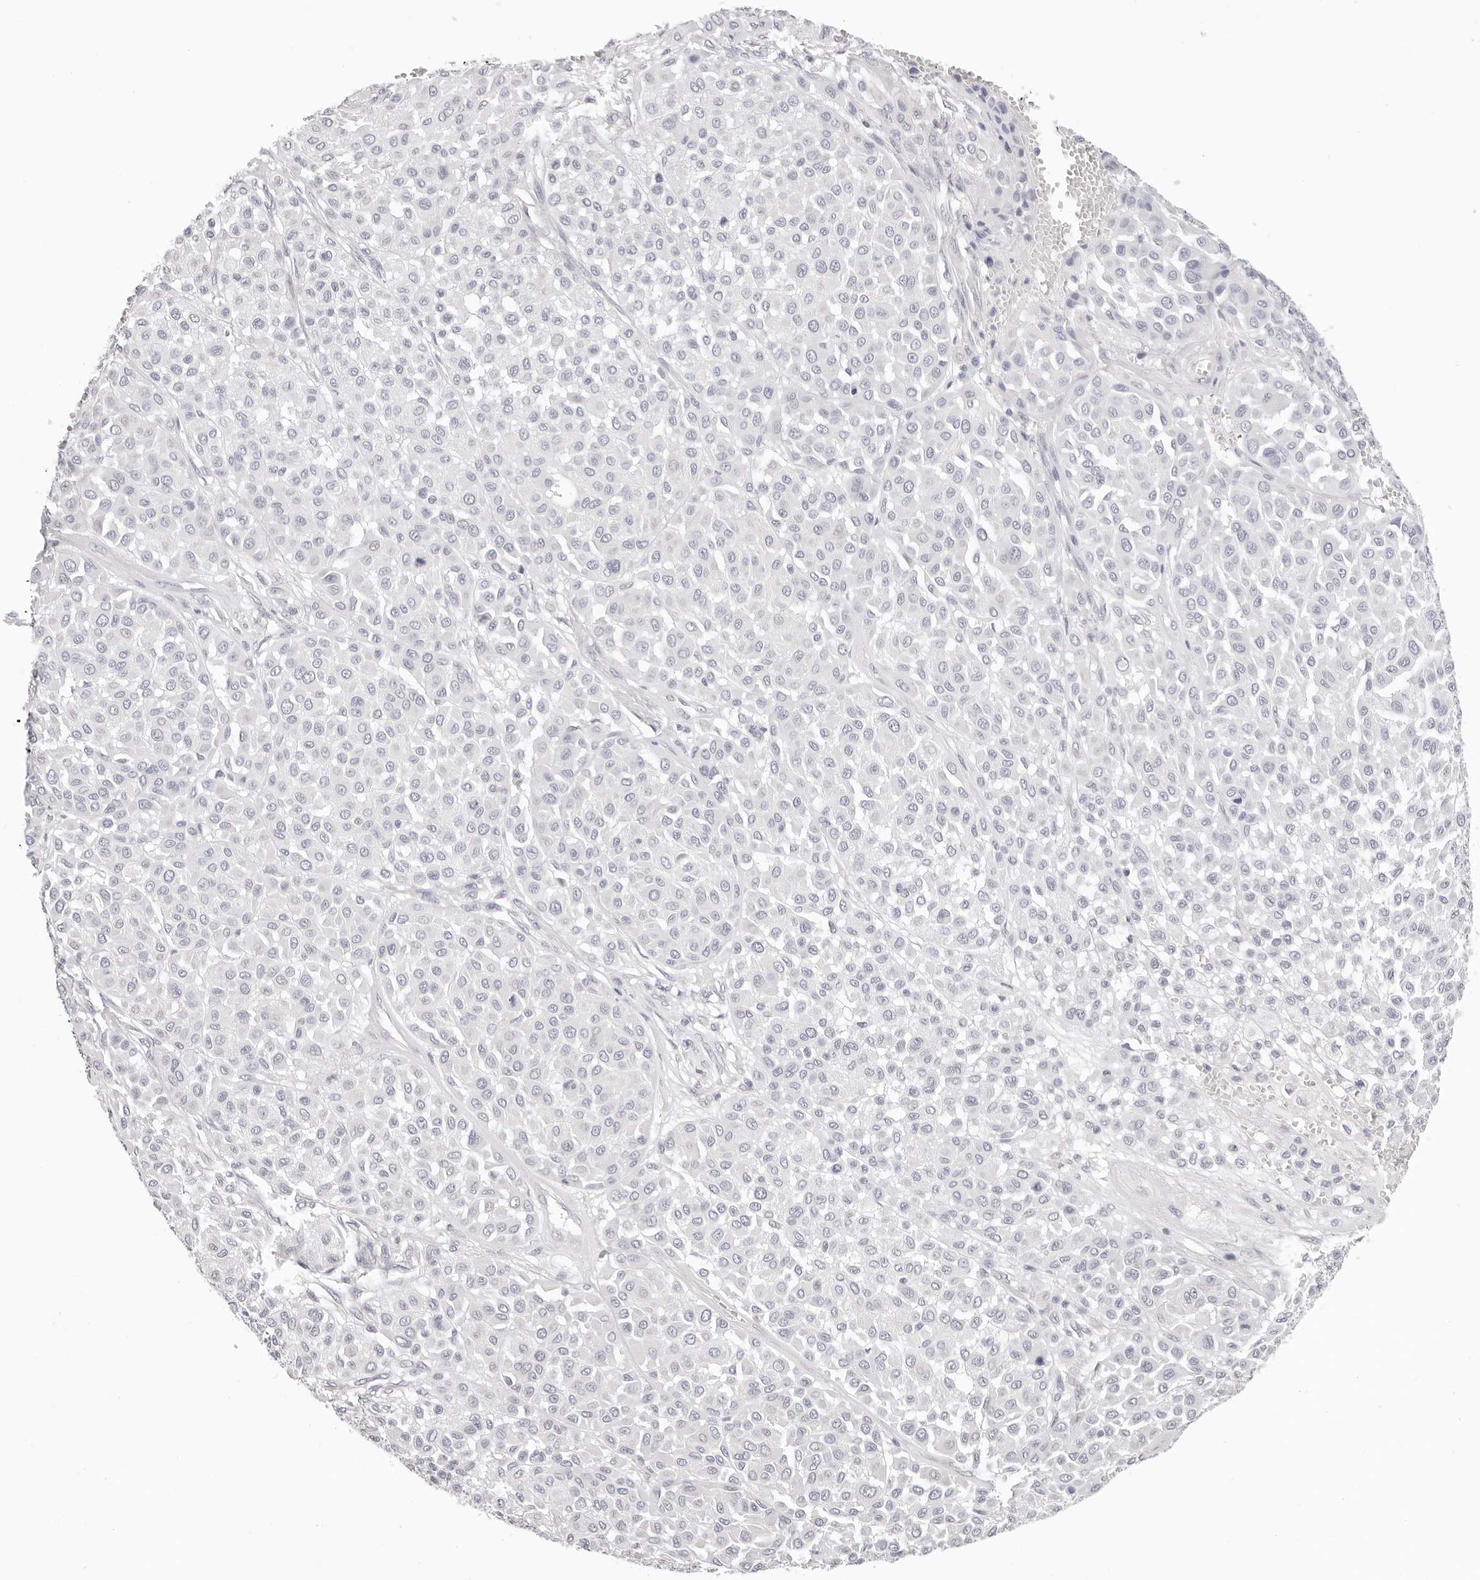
{"staining": {"intensity": "negative", "quantity": "none", "location": "none"}, "tissue": "melanoma", "cell_type": "Tumor cells", "image_type": "cancer", "snomed": [{"axis": "morphology", "description": "Malignant melanoma, Metastatic site"}, {"axis": "topography", "description": "Soft tissue"}], "caption": "Immunohistochemical staining of human melanoma exhibits no significant staining in tumor cells.", "gene": "GGPS1", "patient": {"sex": "male", "age": 41}}